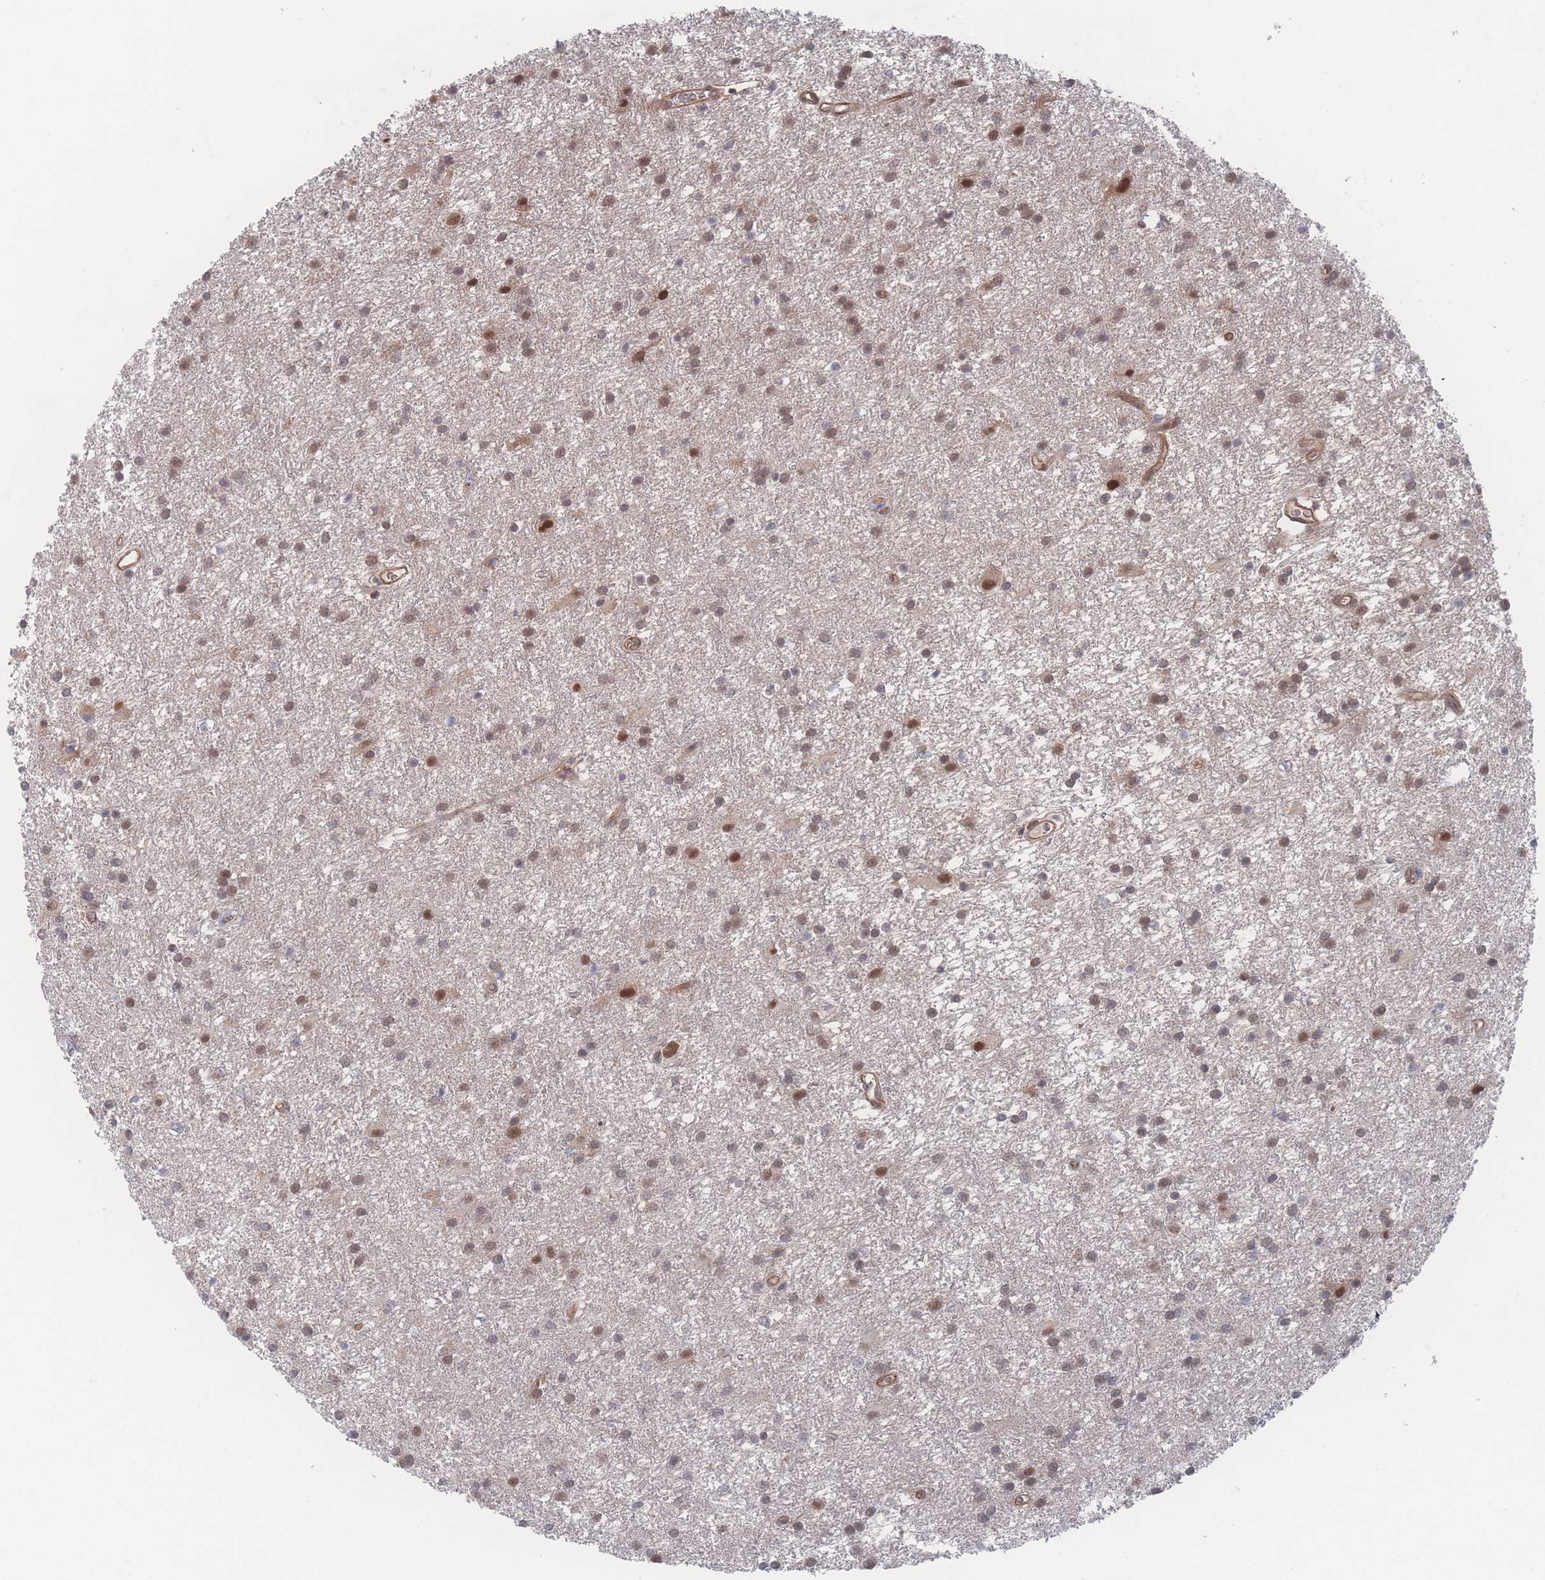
{"staining": {"intensity": "moderate", "quantity": ">75%", "location": "nuclear"}, "tissue": "glioma", "cell_type": "Tumor cells", "image_type": "cancer", "snomed": [{"axis": "morphology", "description": "Glioma, malignant, High grade"}, {"axis": "topography", "description": "Brain"}], "caption": "The photomicrograph demonstrates staining of malignant high-grade glioma, revealing moderate nuclear protein staining (brown color) within tumor cells.", "gene": "PSMA1", "patient": {"sex": "female", "age": 50}}